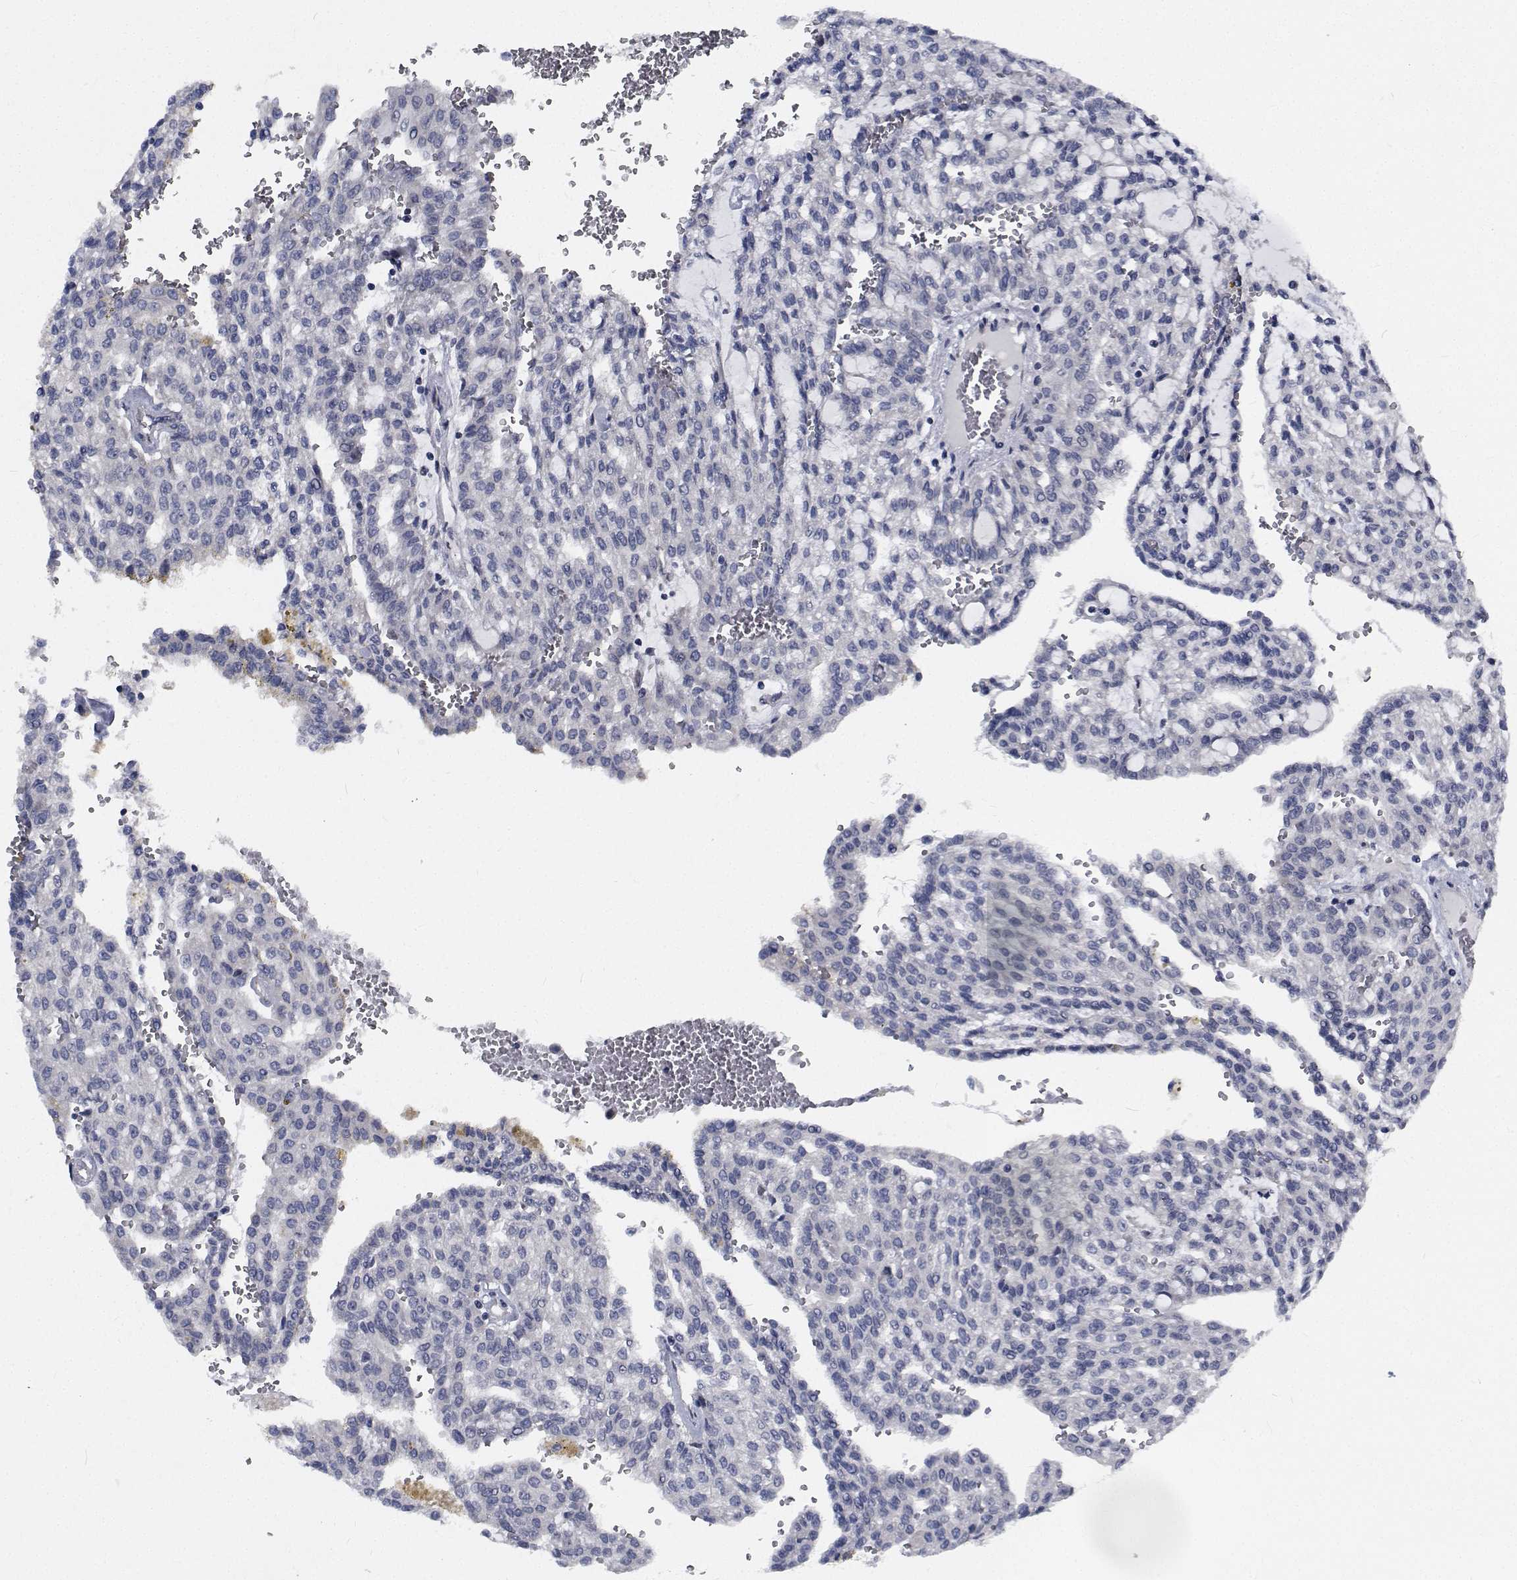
{"staining": {"intensity": "negative", "quantity": "none", "location": "none"}, "tissue": "renal cancer", "cell_type": "Tumor cells", "image_type": "cancer", "snomed": [{"axis": "morphology", "description": "Adenocarcinoma, NOS"}, {"axis": "topography", "description": "Kidney"}], "caption": "This image is of renal cancer (adenocarcinoma) stained with IHC to label a protein in brown with the nuclei are counter-stained blue. There is no staining in tumor cells. (DAB (3,3'-diaminobenzidine) immunohistochemistry (IHC) visualized using brightfield microscopy, high magnification).", "gene": "TTBK1", "patient": {"sex": "male", "age": 63}}